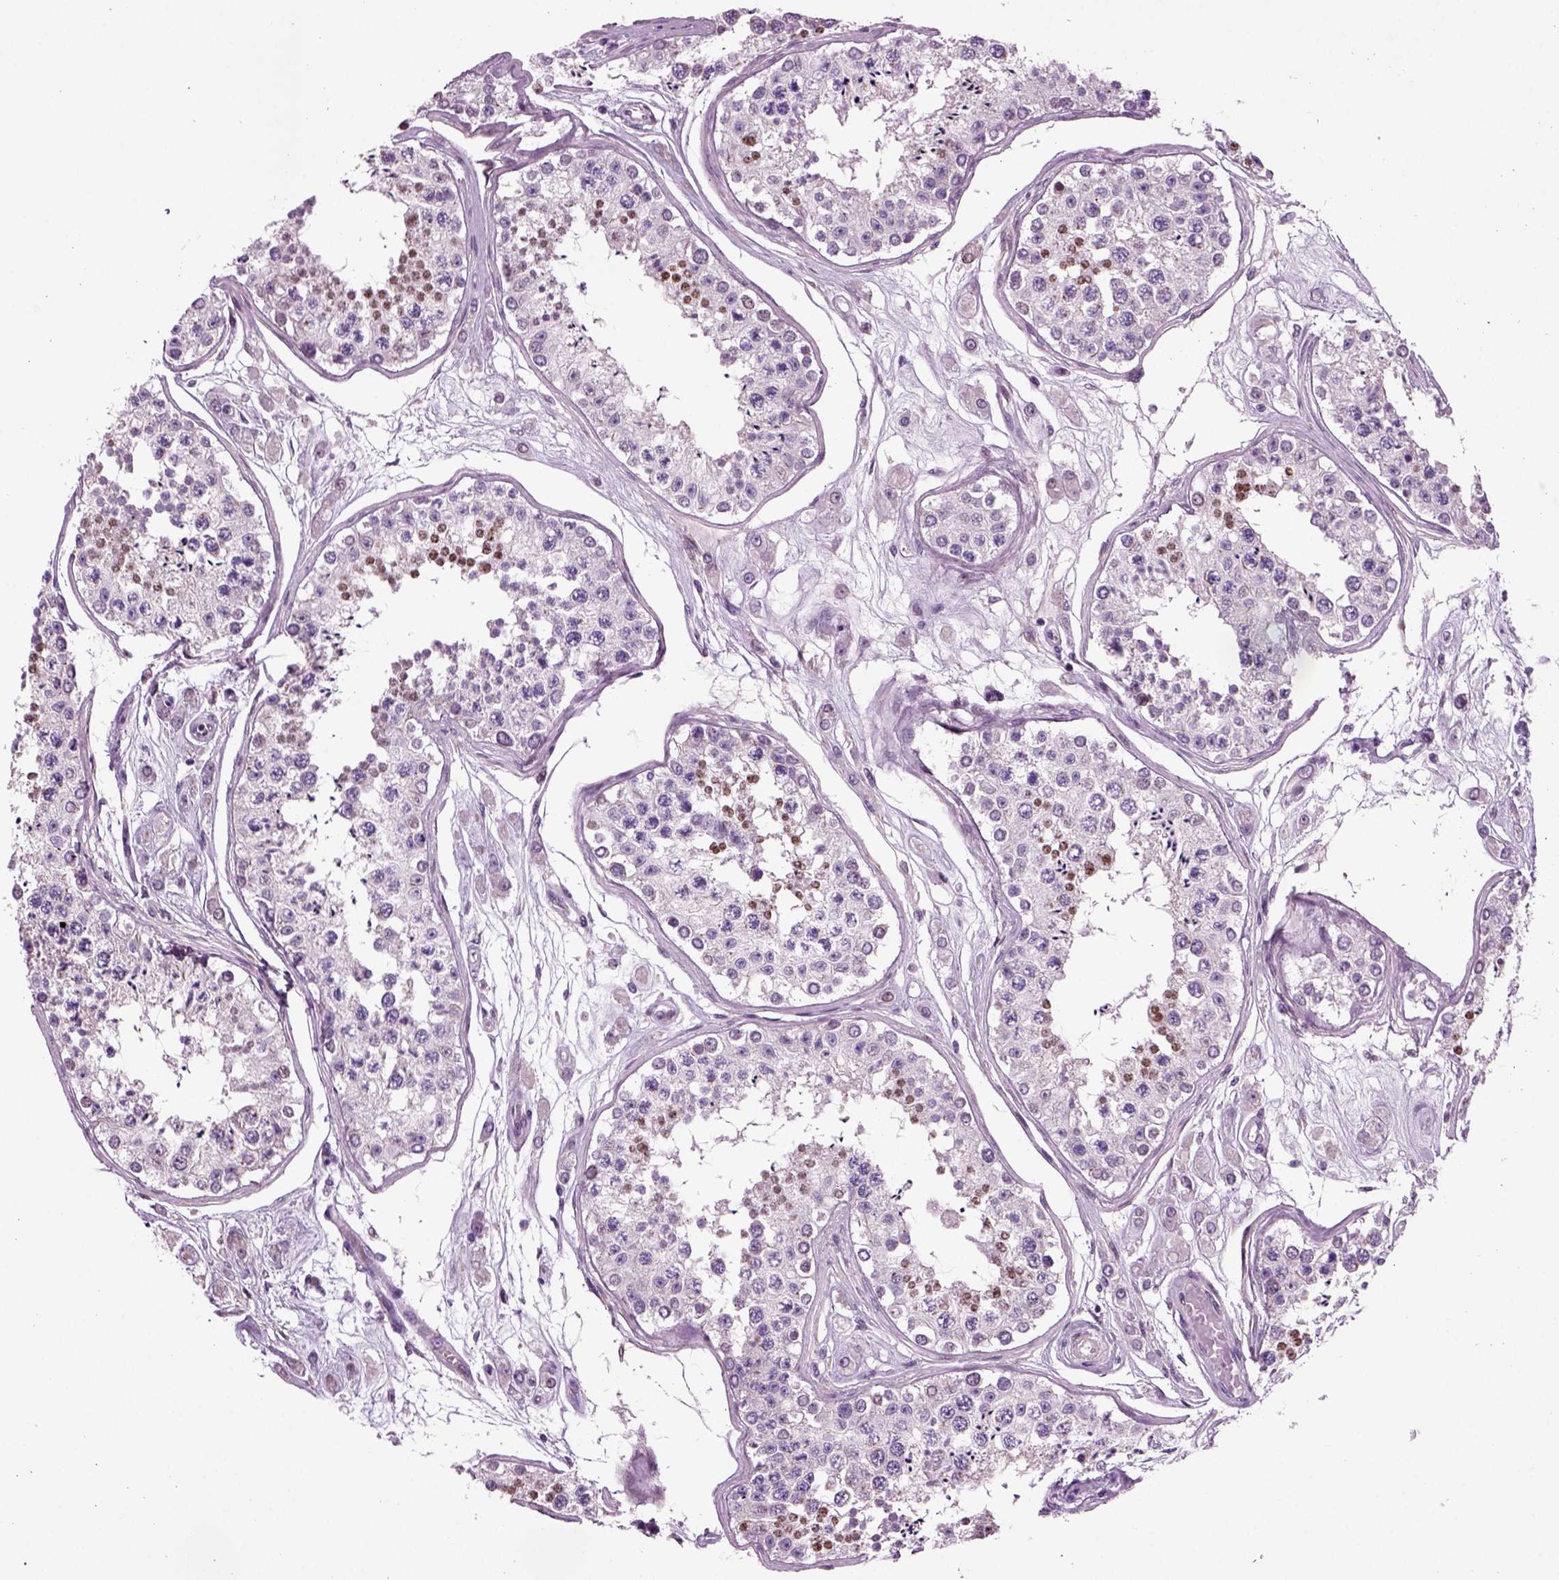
{"staining": {"intensity": "strong", "quantity": "25%-75%", "location": "nuclear"}, "tissue": "testis", "cell_type": "Cells in seminiferous ducts", "image_type": "normal", "snomed": [{"axis": "morphology", "description": "Normal tissue, NOS"}, {"axis": "topography", "description": "Testis"}], "caption": "The micrograph shows staining of normal testis, revealing strong nuclear protein expression (brown color) within cells in seminiferous ducts.", "gene": "ARID3A", "patient": {"sex": "male", "age": 25}}